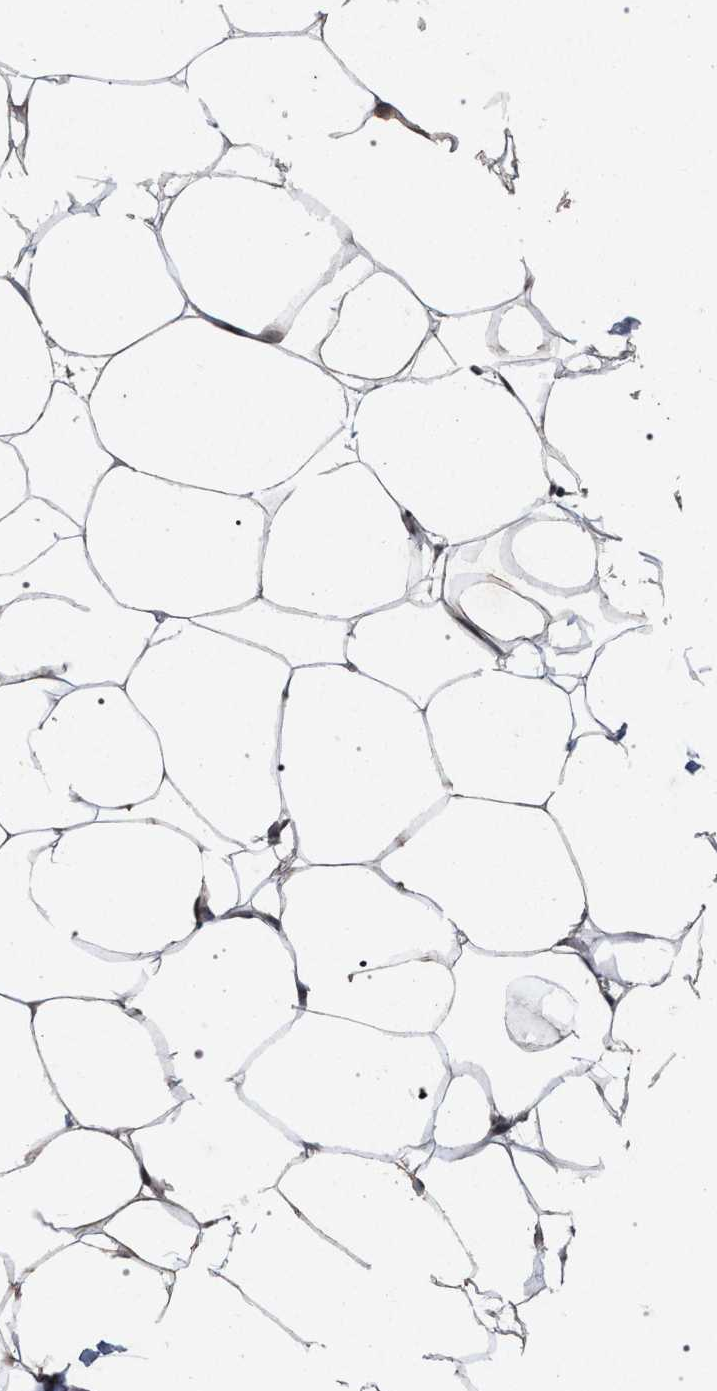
{"staining": {"intensity": "weak", "quantity": ">75%", "location": "cytoplasmic/membranous"}, "tissue": "adipose tissue", "cell_type": "Adipocytes", "image_type": "normal", "snomed": [{"axis": "morphology", "description": "Normal tissue, NOS"}, {"axis": "topography", "description": "Breast"}, {"axis": "topography", "description": "Adipose tissue"}], "caption": "Brown immunohistochemical staining in normal human adipose tissue demonstrates weak cytoplasmic/membranous expression in approximately >75% of adipocytes.", "gene": "PKD2L1", "patient": {"sex": "female", "age": 25}}